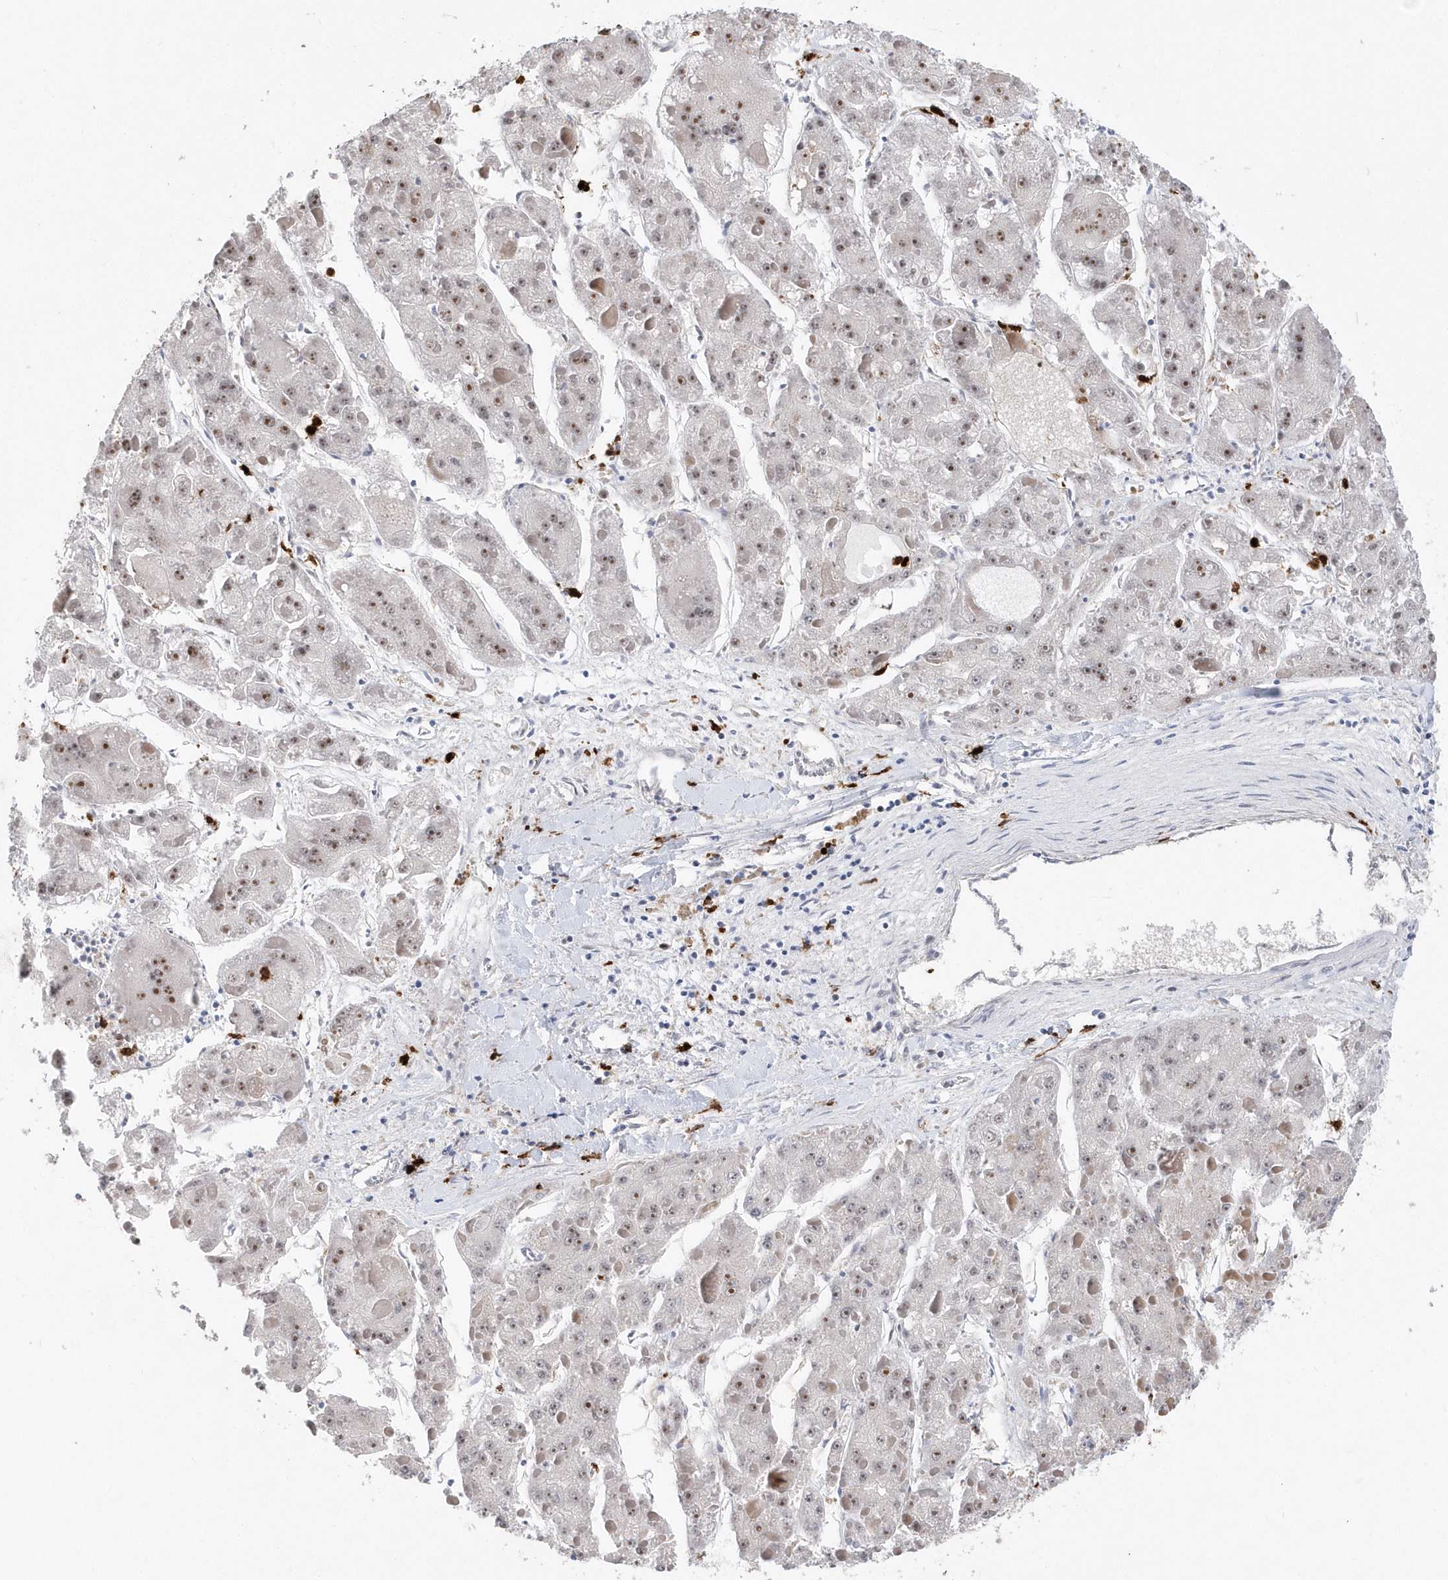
{"staining": {"intensity": "weak", "quantity": ">75%", "location": "nuclear"}, "tissue": "liver cancer", "cell_type": "Tumor cells", "image_type": "cancer", "snomed": [{"axis": "morphology", "description": "Carcinoma, Hepatocellular, NOS"}, {"axis": "topography", "description": "Liver"}], "caption": "There is low levels of weak nuclear expression in tumor cells of liver cancer (hepatocellular carcinoma), as demonstrated by immunohistochemical staining (brown color).", "gene": "RPP30", "patient": {"sex": "female", "age": 73}}